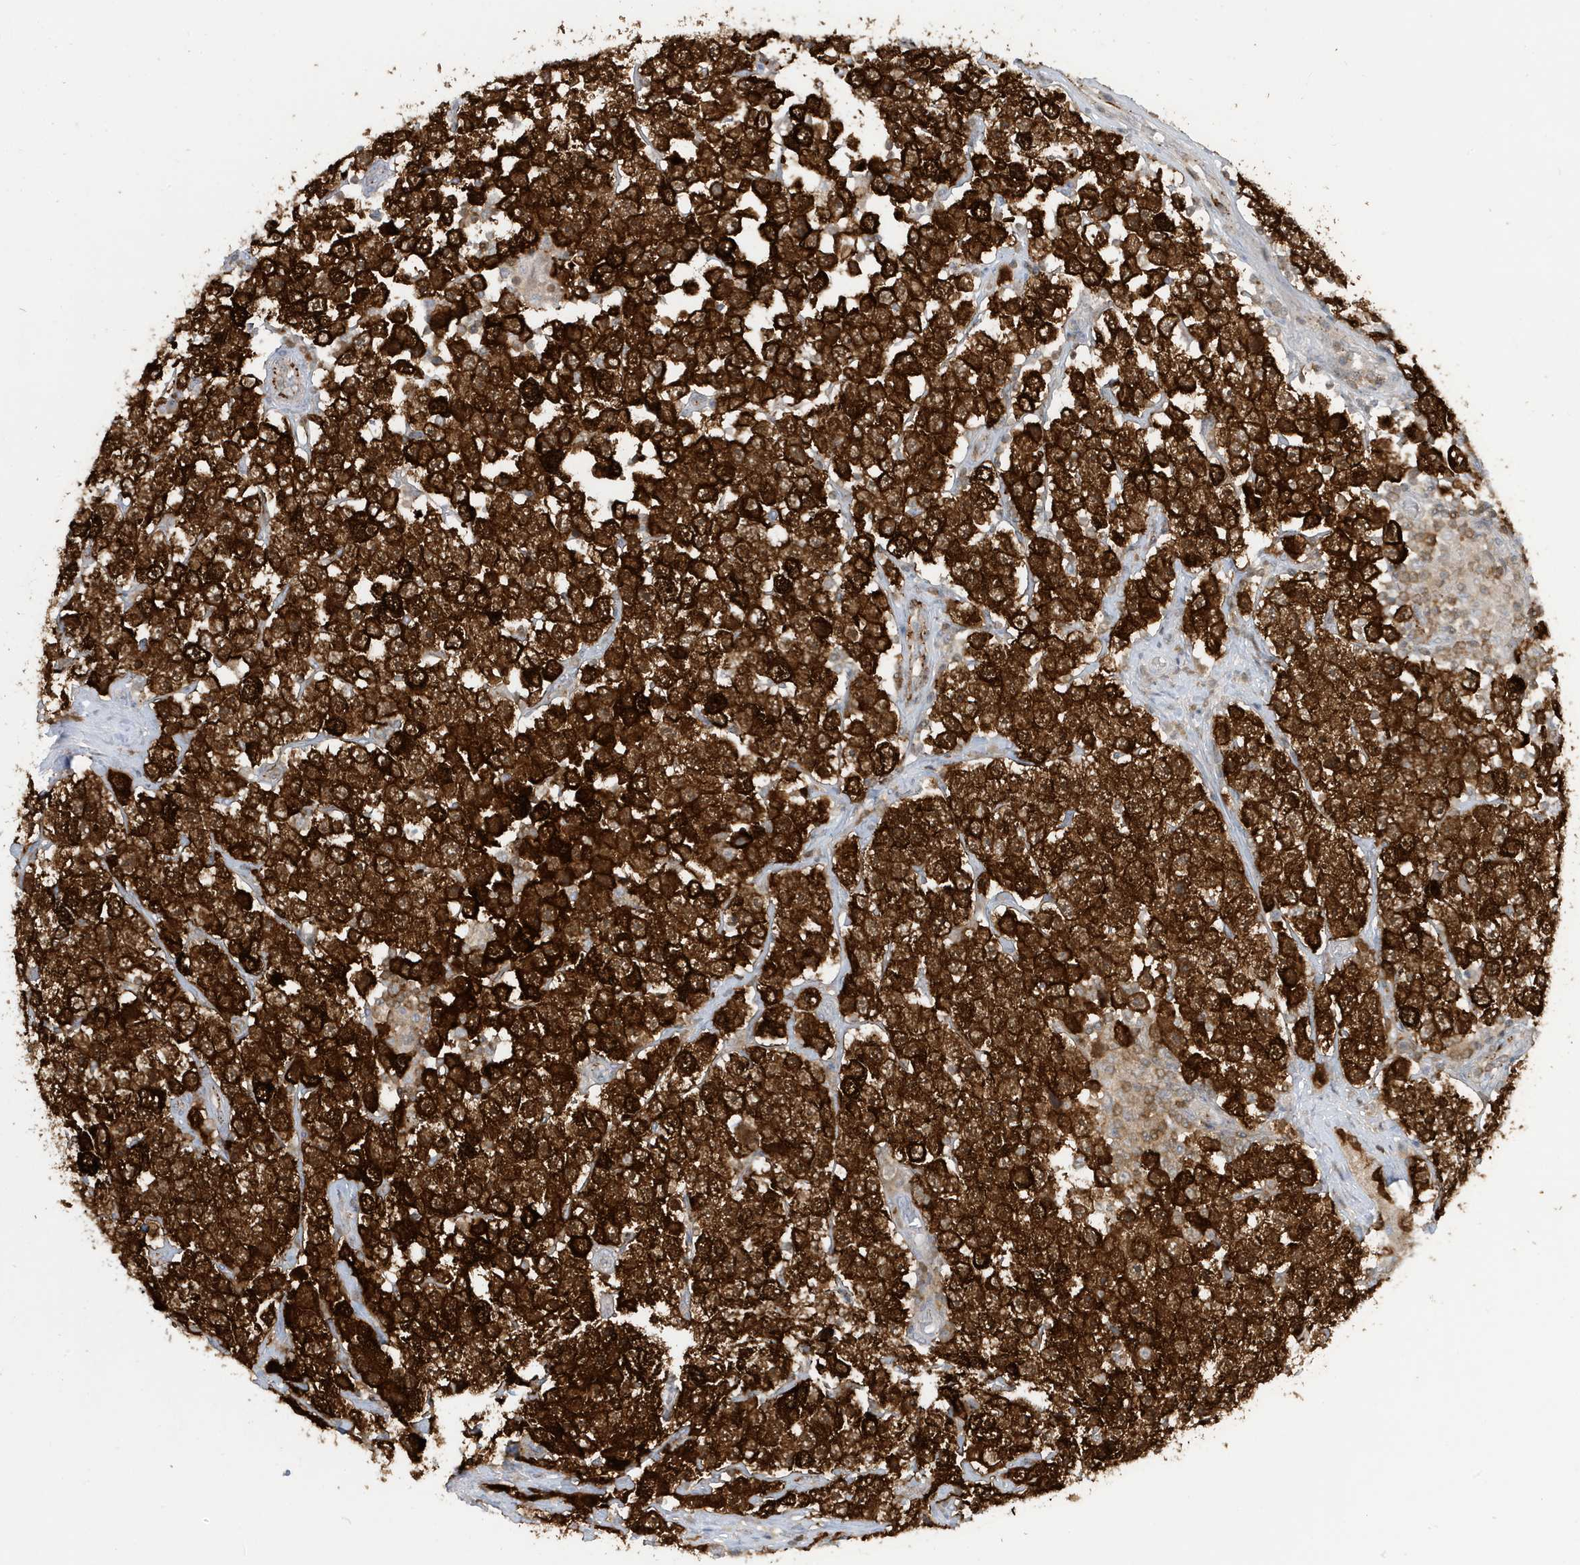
{"staining": {"intensity": "strong", "quantity": ">75%", "location": "cytoplasmic/membranous"}, "tissue": "testis cancer", "cell_type": "Tumor cells", "image_type": "cancer", "snomed": [{"axis": "morphology", "description": "Seminoma, NOS"}, {"axis": "topography", "description": "Testis"}], "caption": "Immunohistochemistry of human seminoma (testis) reveals high levels of strong cytoplasmic/membranous positivity in about >75% of tumor cells. The staining is performed using DAB (3,3'-diaminobenzidine) brown chromogen to label protein expression. The nuclei are counter-stained blue using hematoxylin.", "gene": "OGA", "patient": {"sex": "male", "age": 28}}